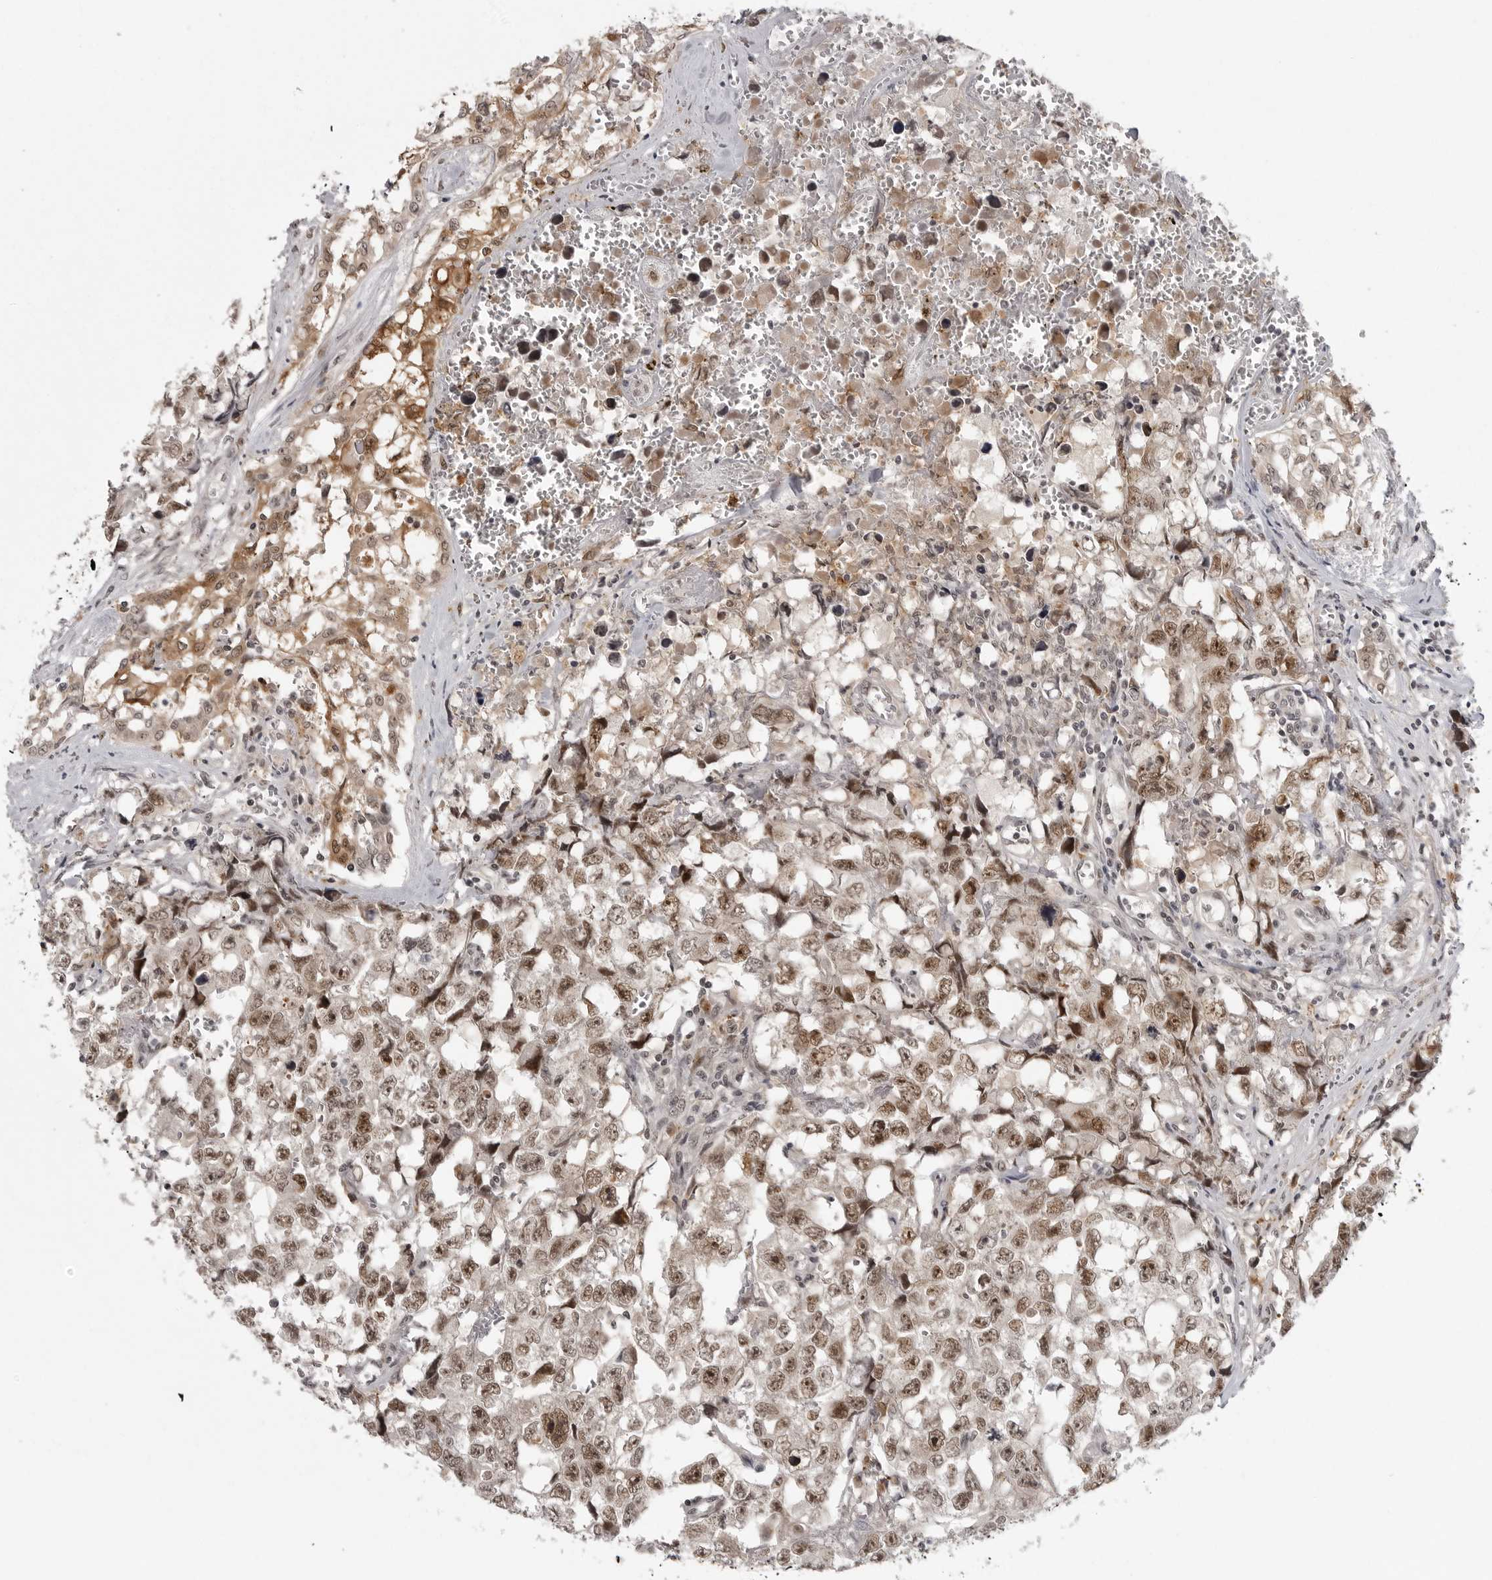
{"staining": {"intensity": "moderate", "quantity": ">75%", "location": "nuclear"}, "tissue": "testis cancer", "cell_type": "Tumor cells", "image_type": "cancer", "snomed": [{"axis": "morphology", "description": "Carcinoma, Embryonal, NOS"}, {"axis": "topography", "description": "Testis"}], "caption": "About >75% of tumor cells in human embryonal carcinoma (testis) reveal moderate nuclear protein positivity as visualized by brown immunohistochemical staining.", "gene": "PEG3", "patient": {"sex": "male", "age": 31}}